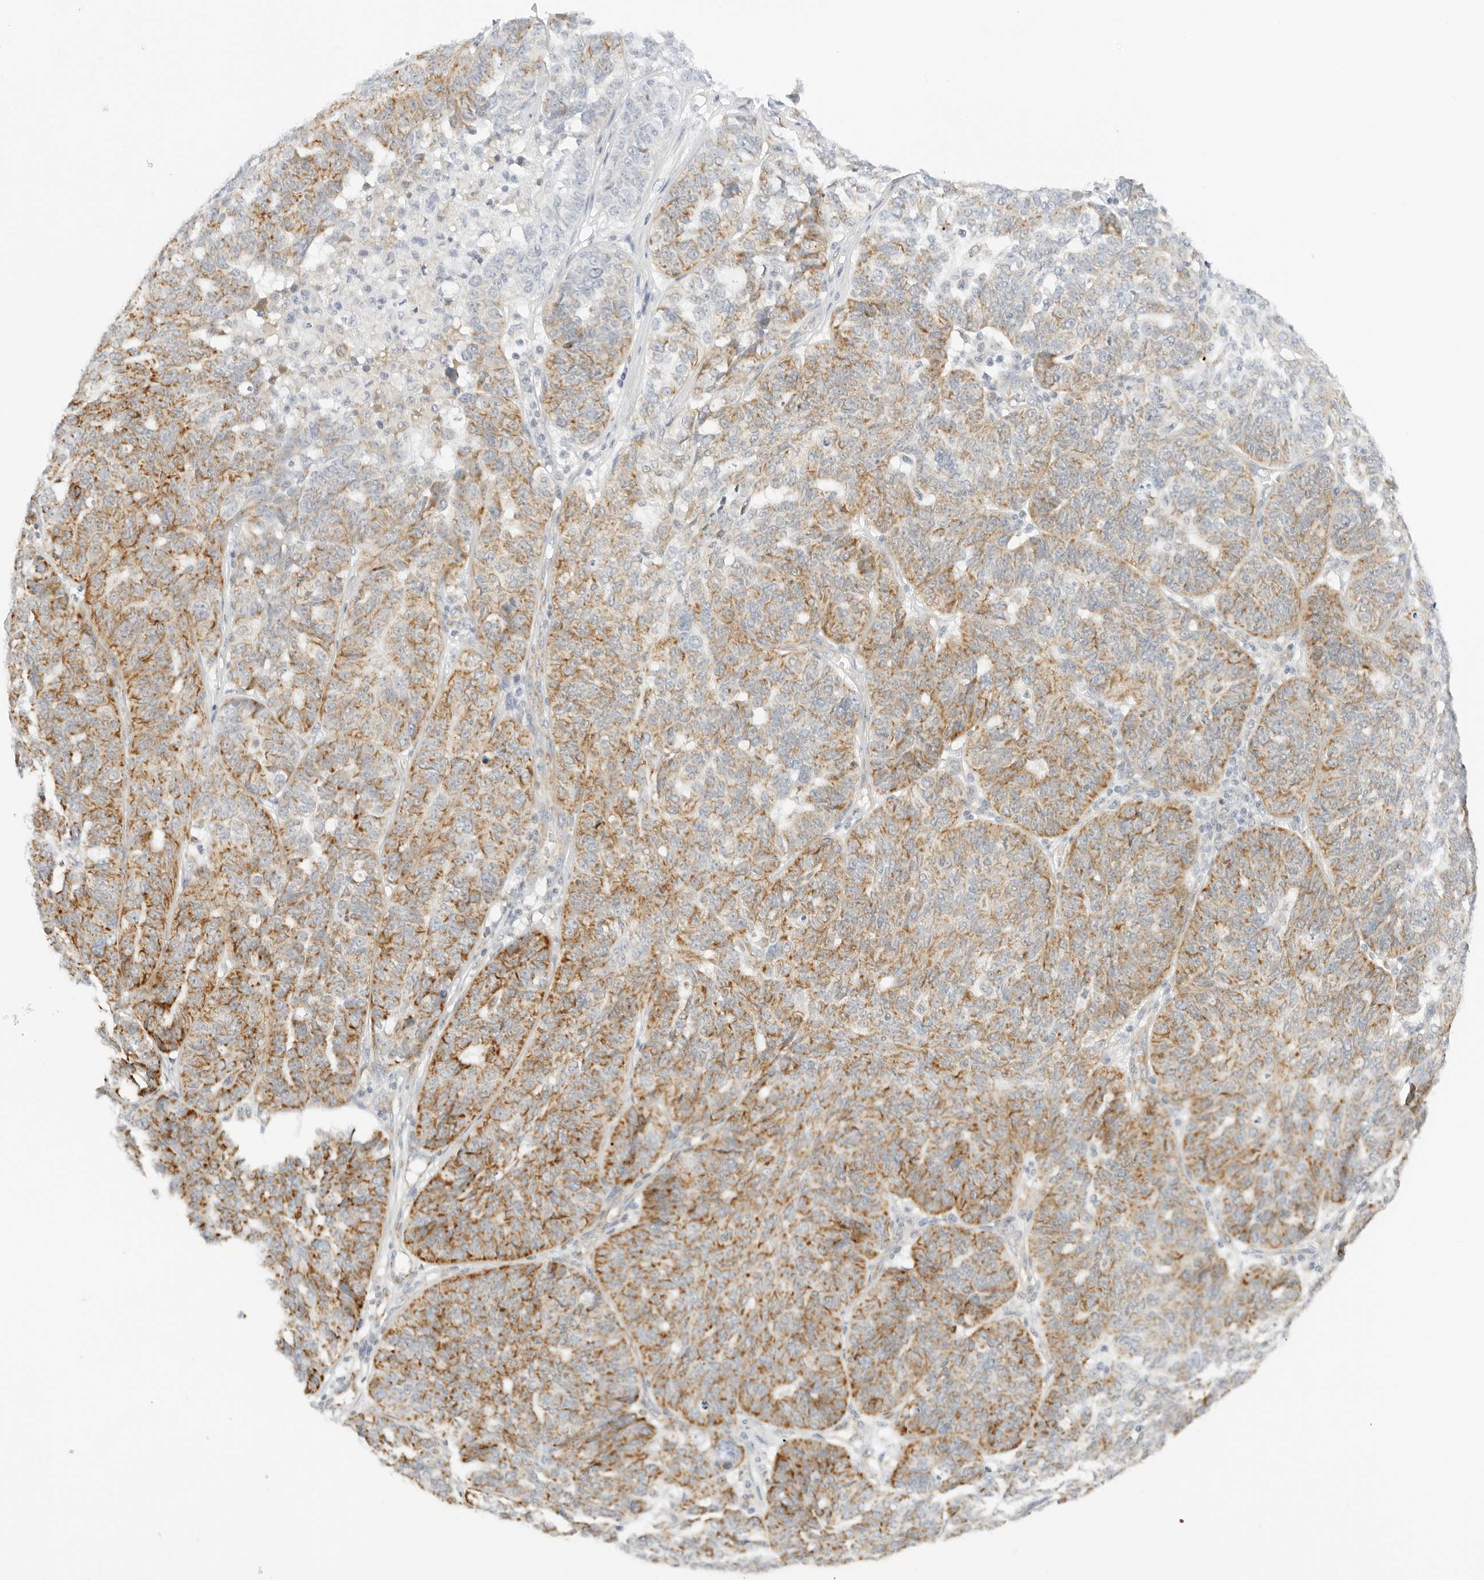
{"staining": {"intensity": "moderate", "quantity": ">75%", "location": "cytoplasmic/membranous"}, "tissue": "ovarian cancer", "cell_type": "Tumor cells", "image_type": "cancer", "snomed": [{"axis": "morphology", "description": "Cystadenocarcinoma, serous, NOS"}, {"axis": "topography", "description": "Ovary"}], "caption": "Approximately >75% of tumor cells in human ovarian cancer reveal moderate cytoplasmic/membranous protein expression as visualized by brown immunohistochemical staining.", "gene": "RC3H1", "patient": {"sex": "female", "age": 59}}